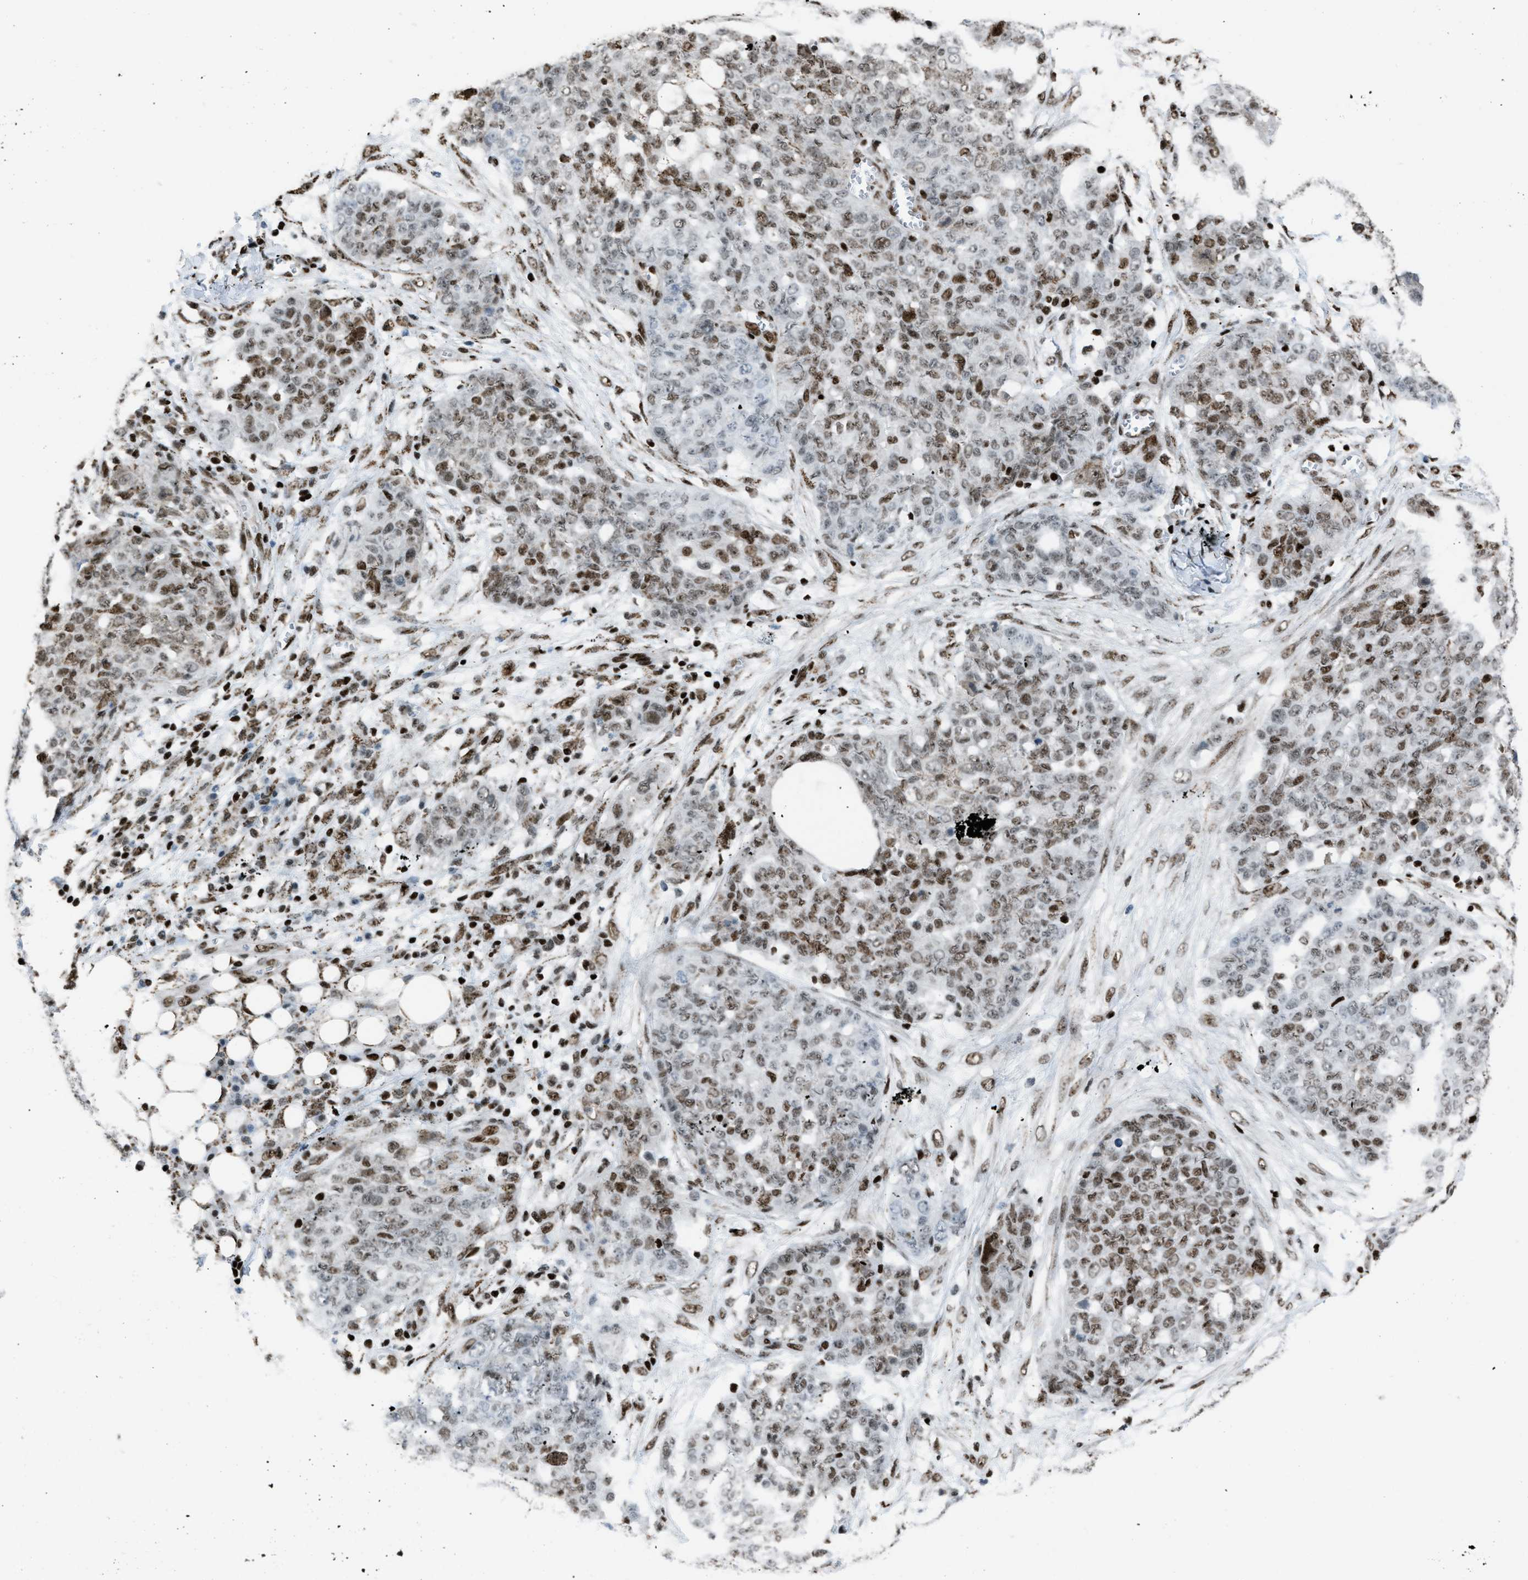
{"staining": {"intensity": "moderate", "quantity": ">75%", "location": "nuclear"}, "tissue": "ovarian cancer", "cell_type": "Tumor cells", "image_type": "cancer", "snomed": [{"axis": "morphology", "description": "Cystadenocarcinoma, serous, NOS"}, {"axis": "topography", "description": "Soft tissue"}, {"axis": "topography", "description": "Ovary"}], "caption": "IHC of human ovarian cancer (serous cystadenocarcinoma) reveals medium levels of moderate nuclear staining in approximately >75% of tumor cells.", "gene": "SLFN5", "patient": {"sex": "female", "age": 57}}